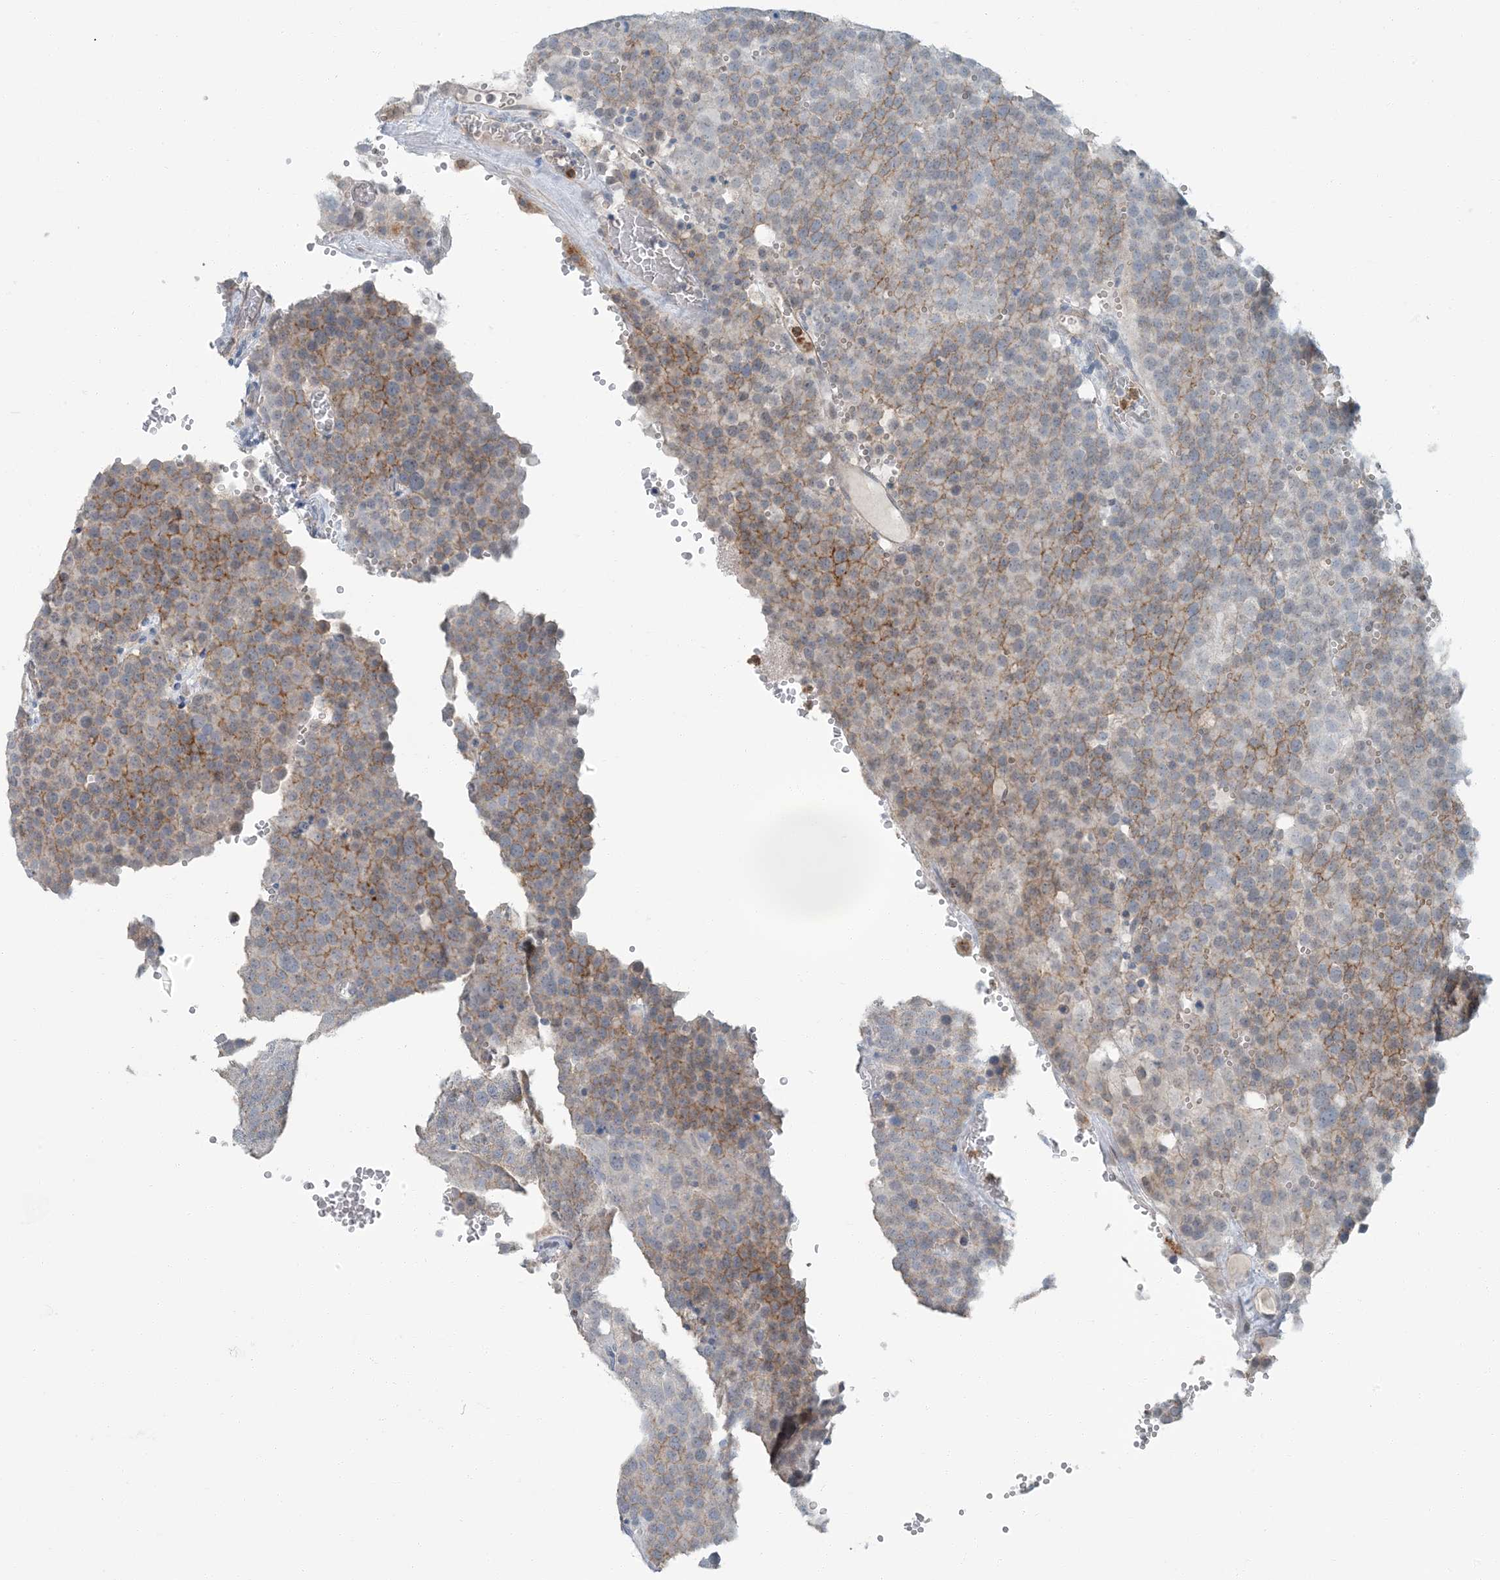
{"staining": {"intensity": "moderate", "quantity": "25%-75%", "location": "cytoplasmic/membranous"}, "tissue": "testis cancer", "cell_type": "Tumor cells", "image_type": "cancer", "snomed": [{"axis": "morphology", "description": "Seminoma, NOS"}, {"axis": "topography", "description": "Testis"}], "caption": "Immunohistochemistry photomicrograph of testis cancer (seminoma) stained for a protein (brown), which reveals medium levels of moderate cytoplasmic/membranous staining in about 25%-75% of tumor cells.", "gene": "EPHA4", "patient": {"sex": "male", "age": 71}}